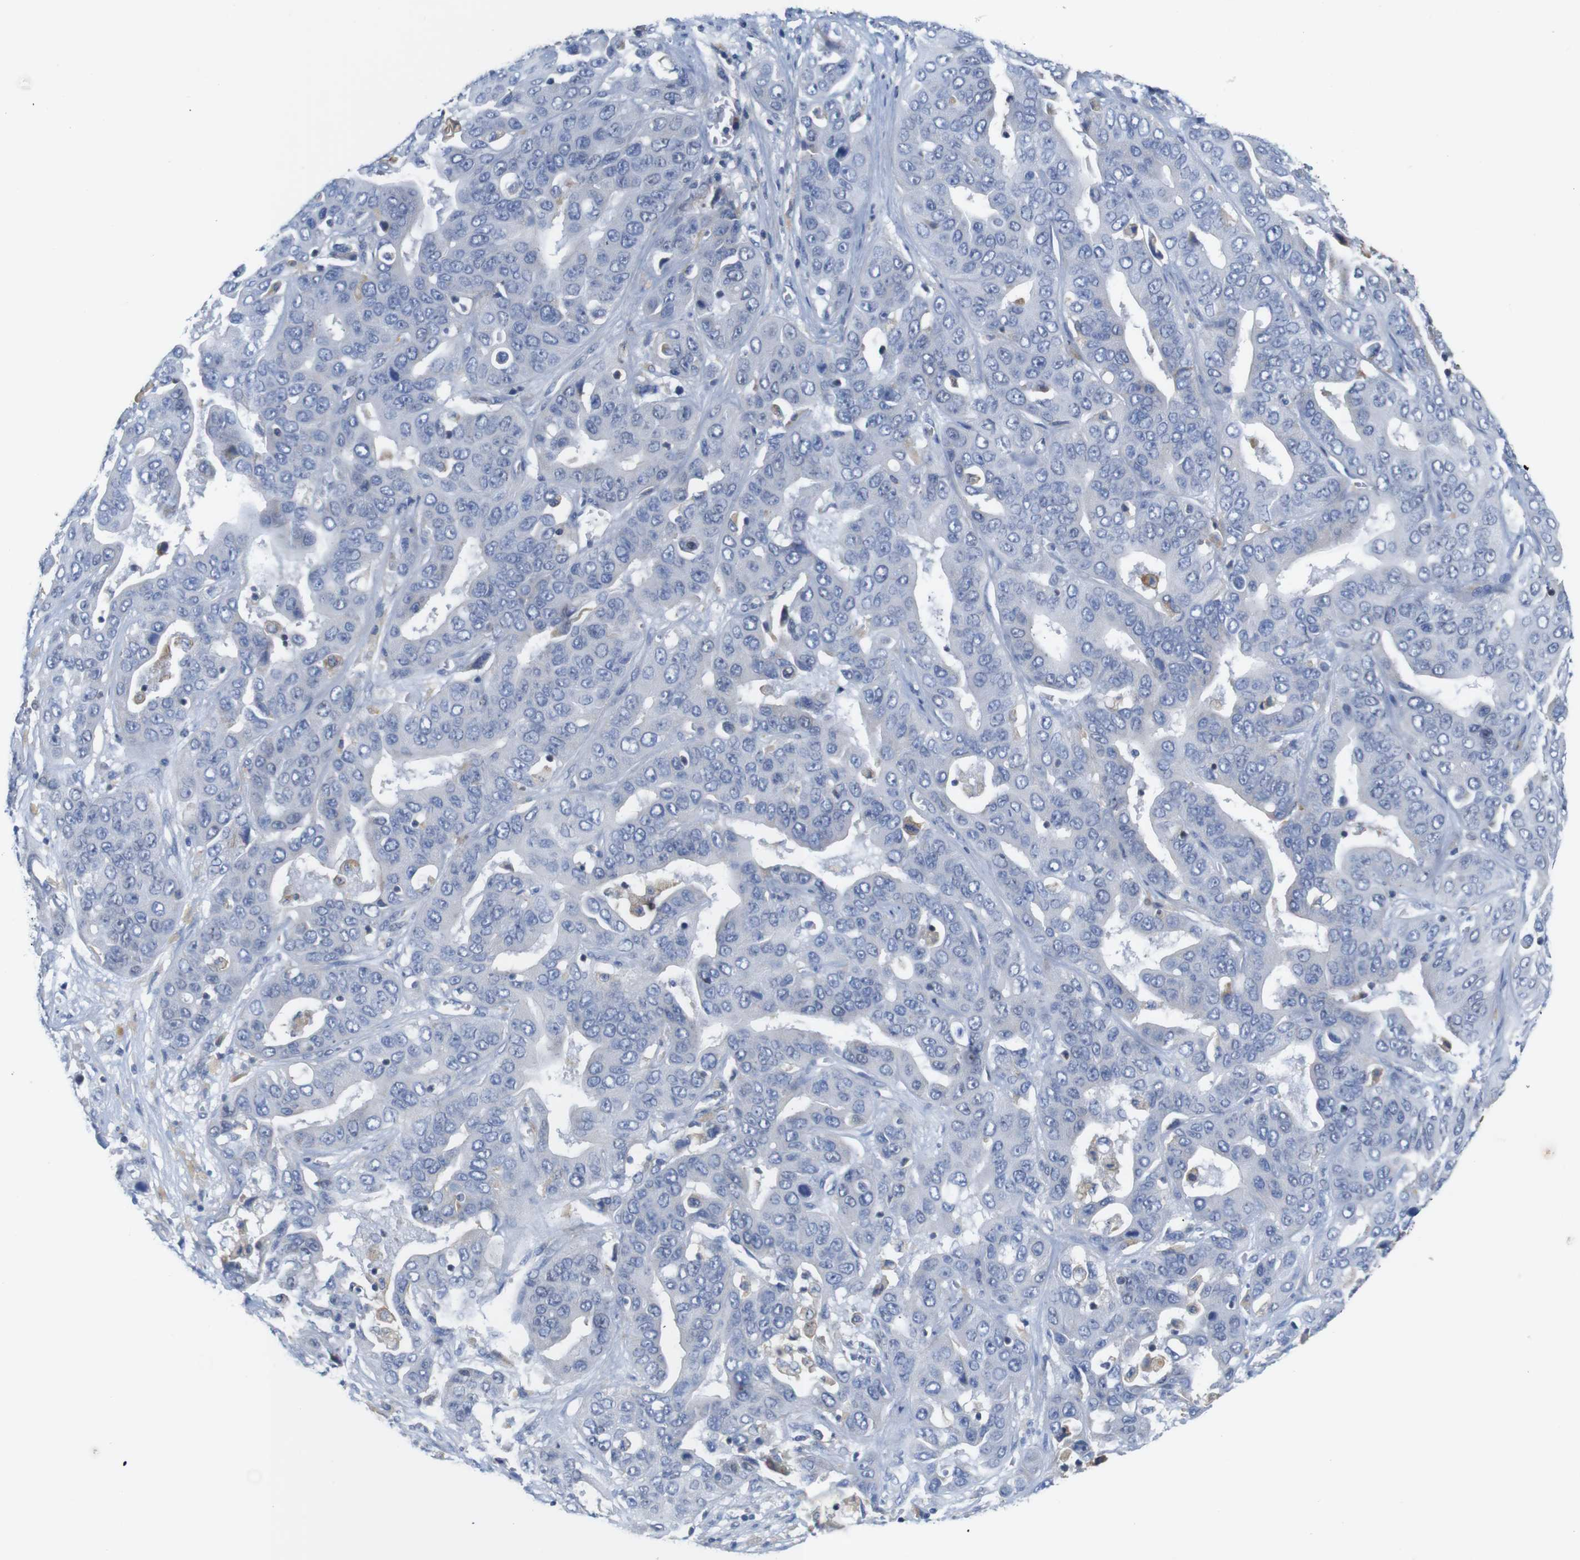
{"staining": {"intensity": "negative", "quantity": "none", "location": "none"}, "tissue": "liver cancer", "cell_type": "Tumor cells", "image_type": "cancer", "snomed": [{"axis": "morphology", "description": "Cholangiocarcinoma"}, {"axis": "topography", "description": "Liver"}], "caption": "Cholangiocarcinoma (liver) stained for a protein using immunohistochemistry (IHC) reveals no expression tumor cells.", "gene": "OTOF", "patient": {"sex": "female", "age": 52}}